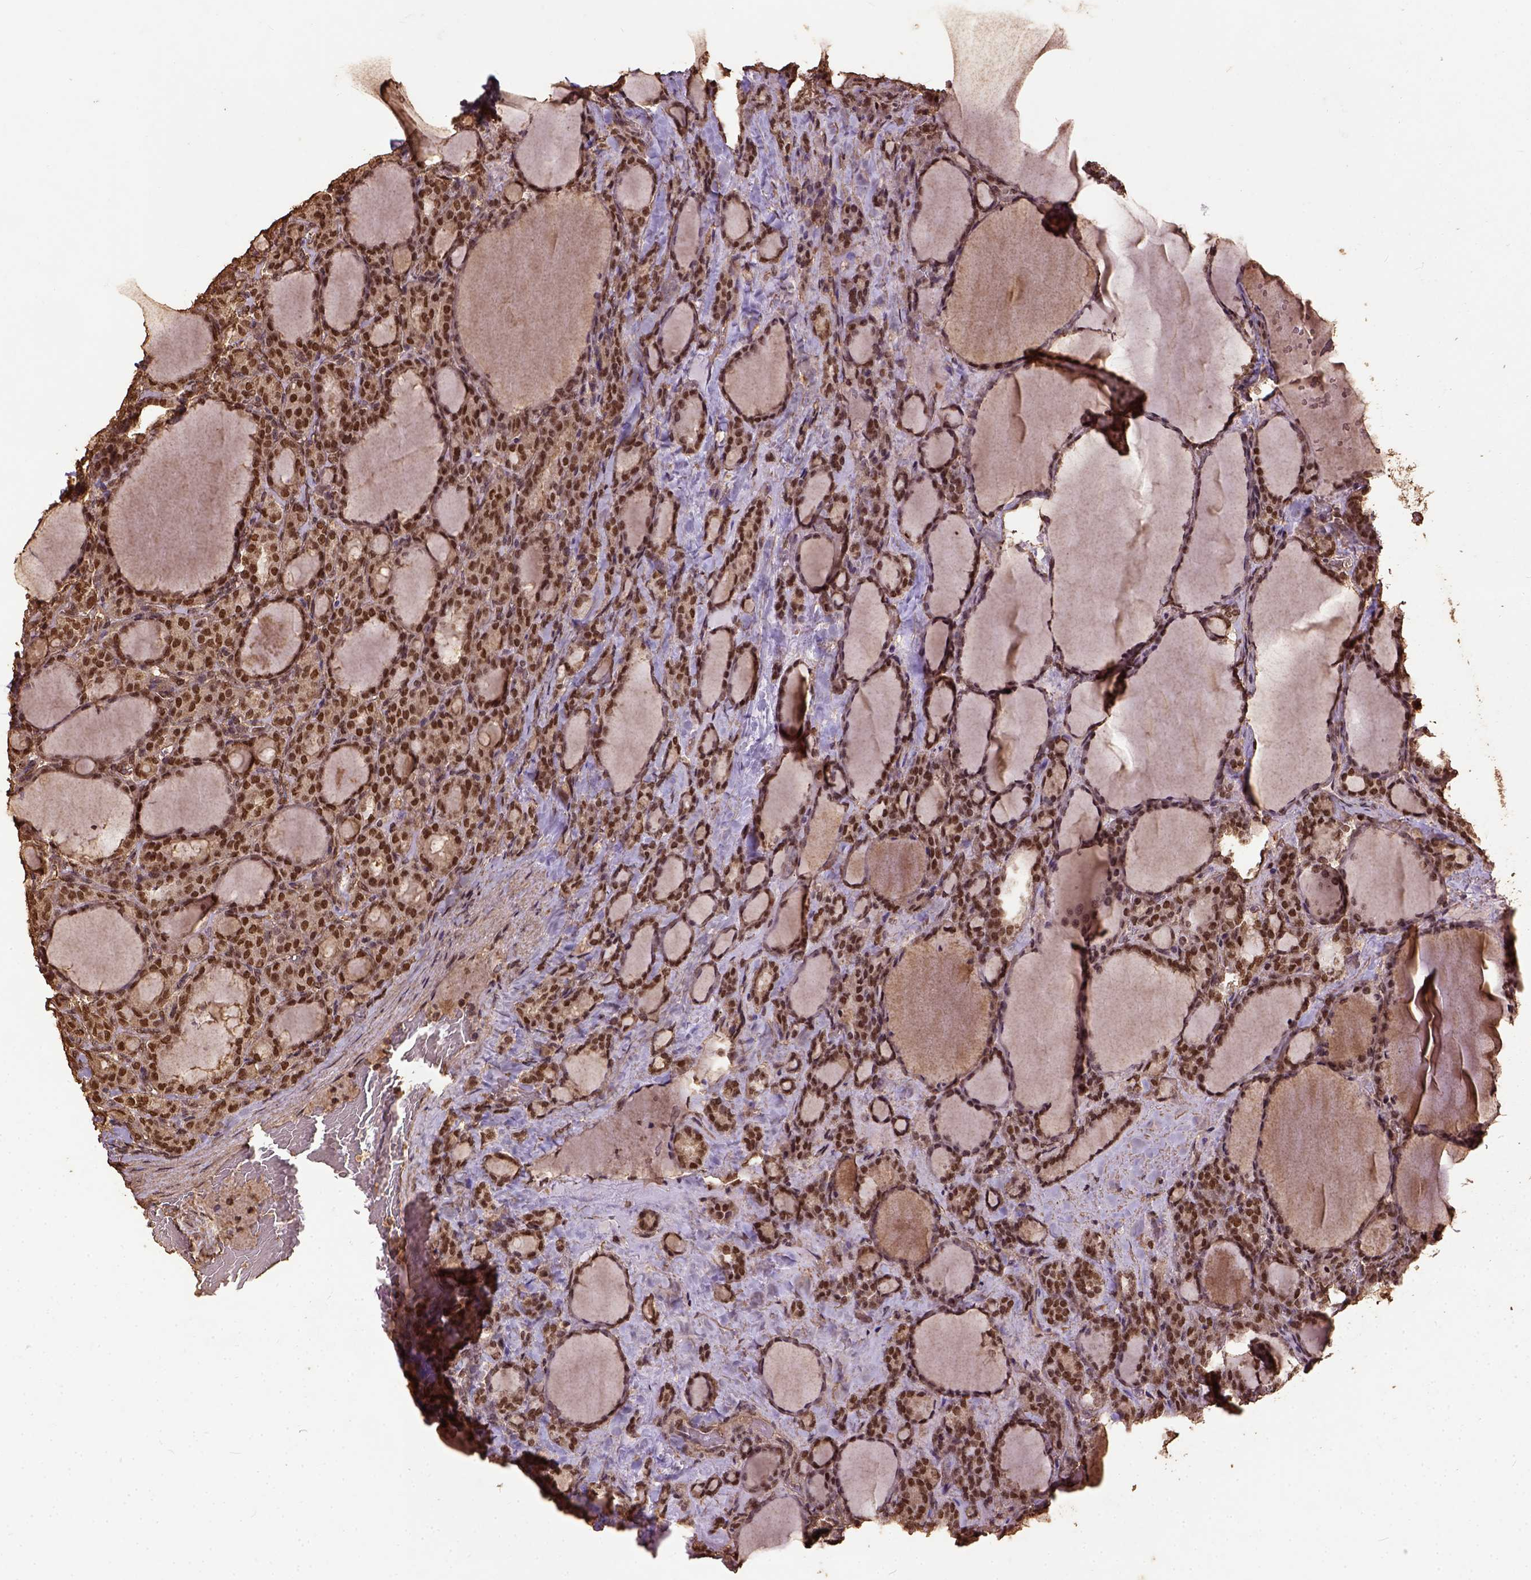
{"staining": {"intensity": "strong", "quantity": ">75%", "location": "nuclear"}, "tissue": "thyroid cancer", "cell_type": "Tumor cells", "image_type": "cancer", "snomed": [{"axis": "morphology", "description": "Normal tissue, NOS"}, {"axis": "morphology", "description": "Follicular adenoma carcinoma, NOS"}, {"axis": "topography", "description": "Thyroid gland"}], "caption": "Thyroid cancer was stained to show a protein in brown. There is high levels of strong nuclear expression in about >75% of tumor cells.", "gene": "NACC1", "patient": {"sex": "female", "age": 31}}